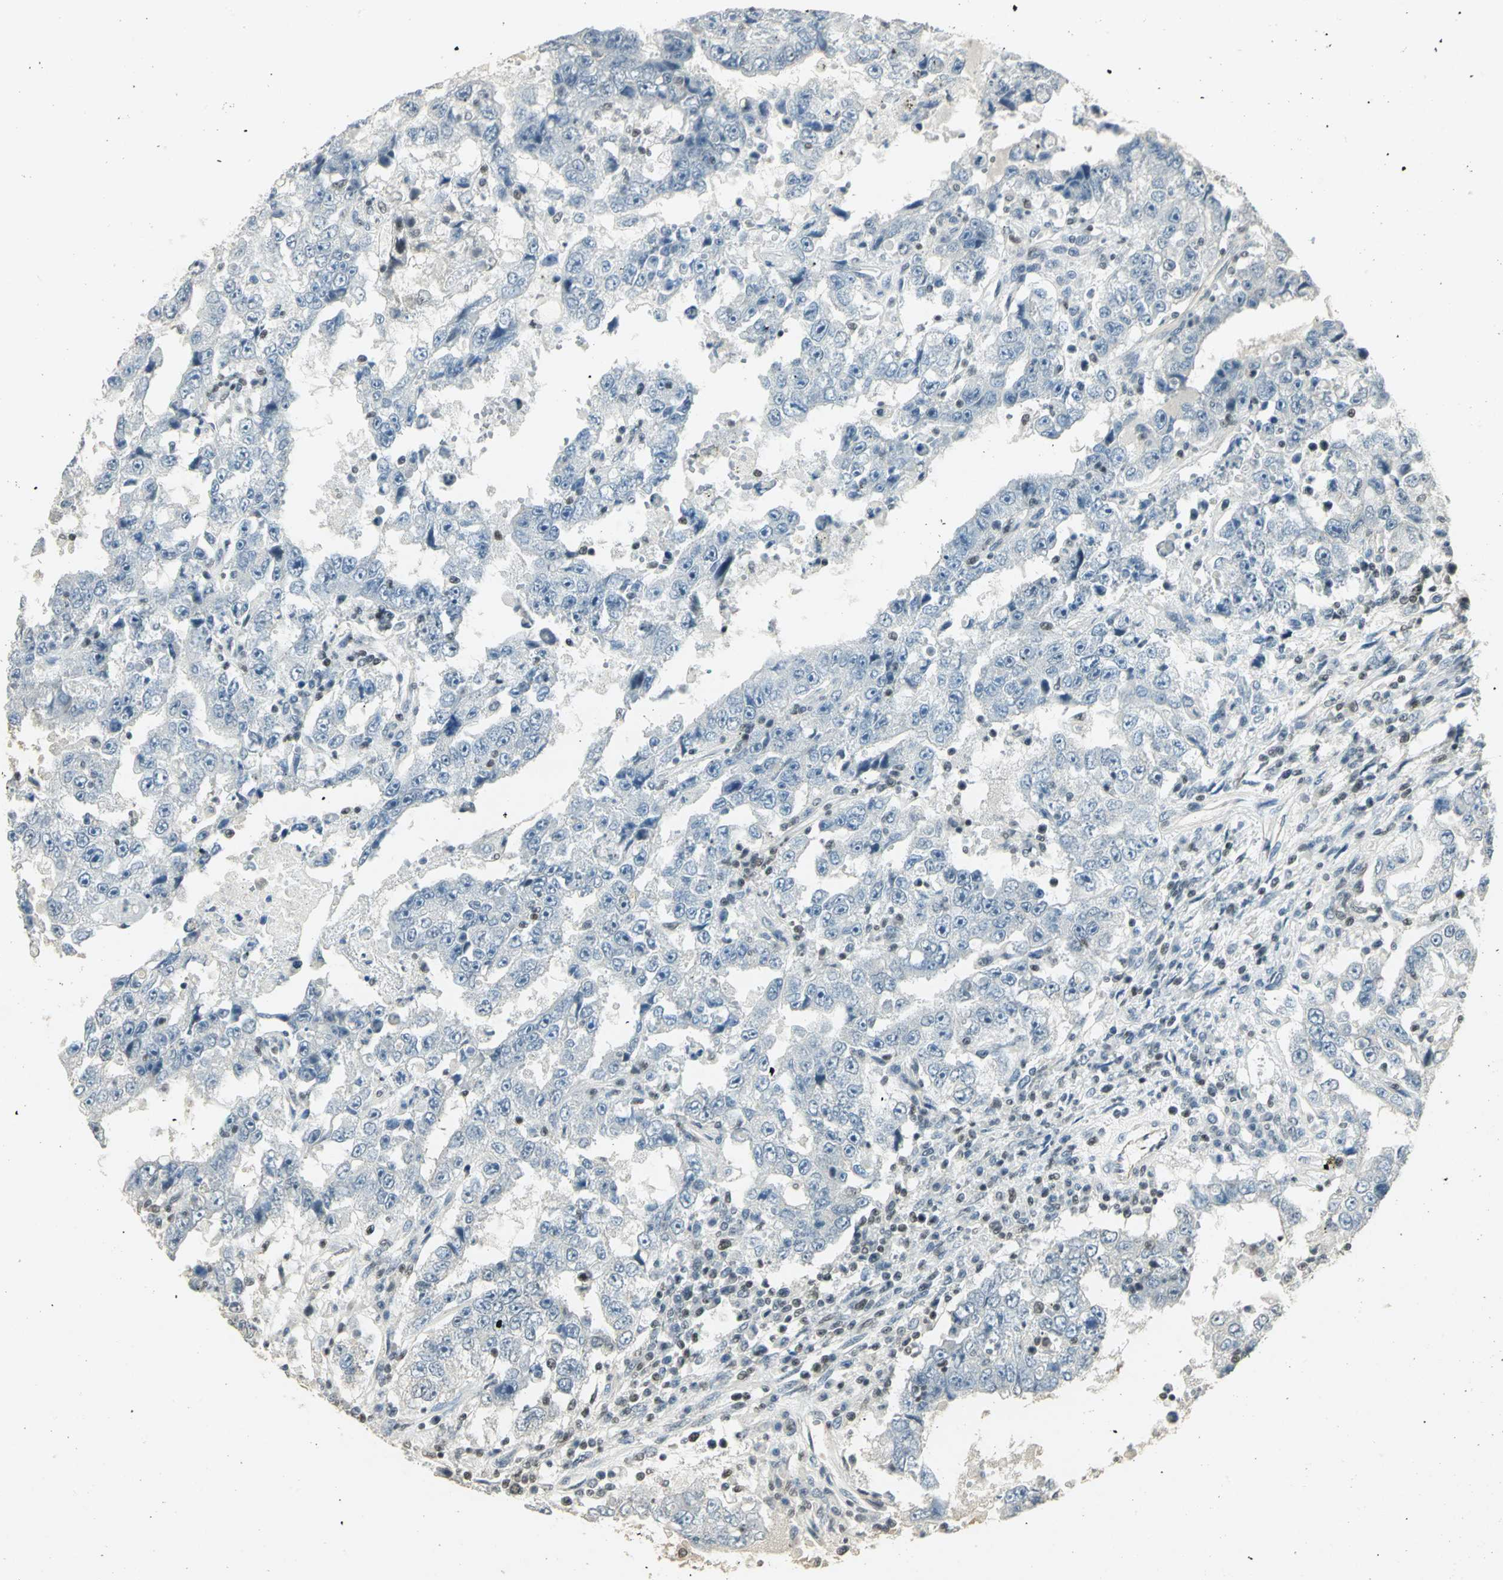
{"staining": {"intensity": "negative", "quantity": "none", "location": "none"}, "tissue": "testis cancer", "cell_type": "Tumor cells", "image_type": "cancer", "snomed": [{"axis": "morphology", "description": "Carcinoma, Embryonal, NOS"}, {"axis": "topography", "description": "Testis"}], "caption": "A photomicrograph of human testis cancer is negative for staining in tumor cells. (DAB (3,3'-diaminobenzidine) immunohistochemistry (IHC) with hematoxylin counter stain).", "gene": "ELF1", "patient": {"sex": "male", "age": 26}}